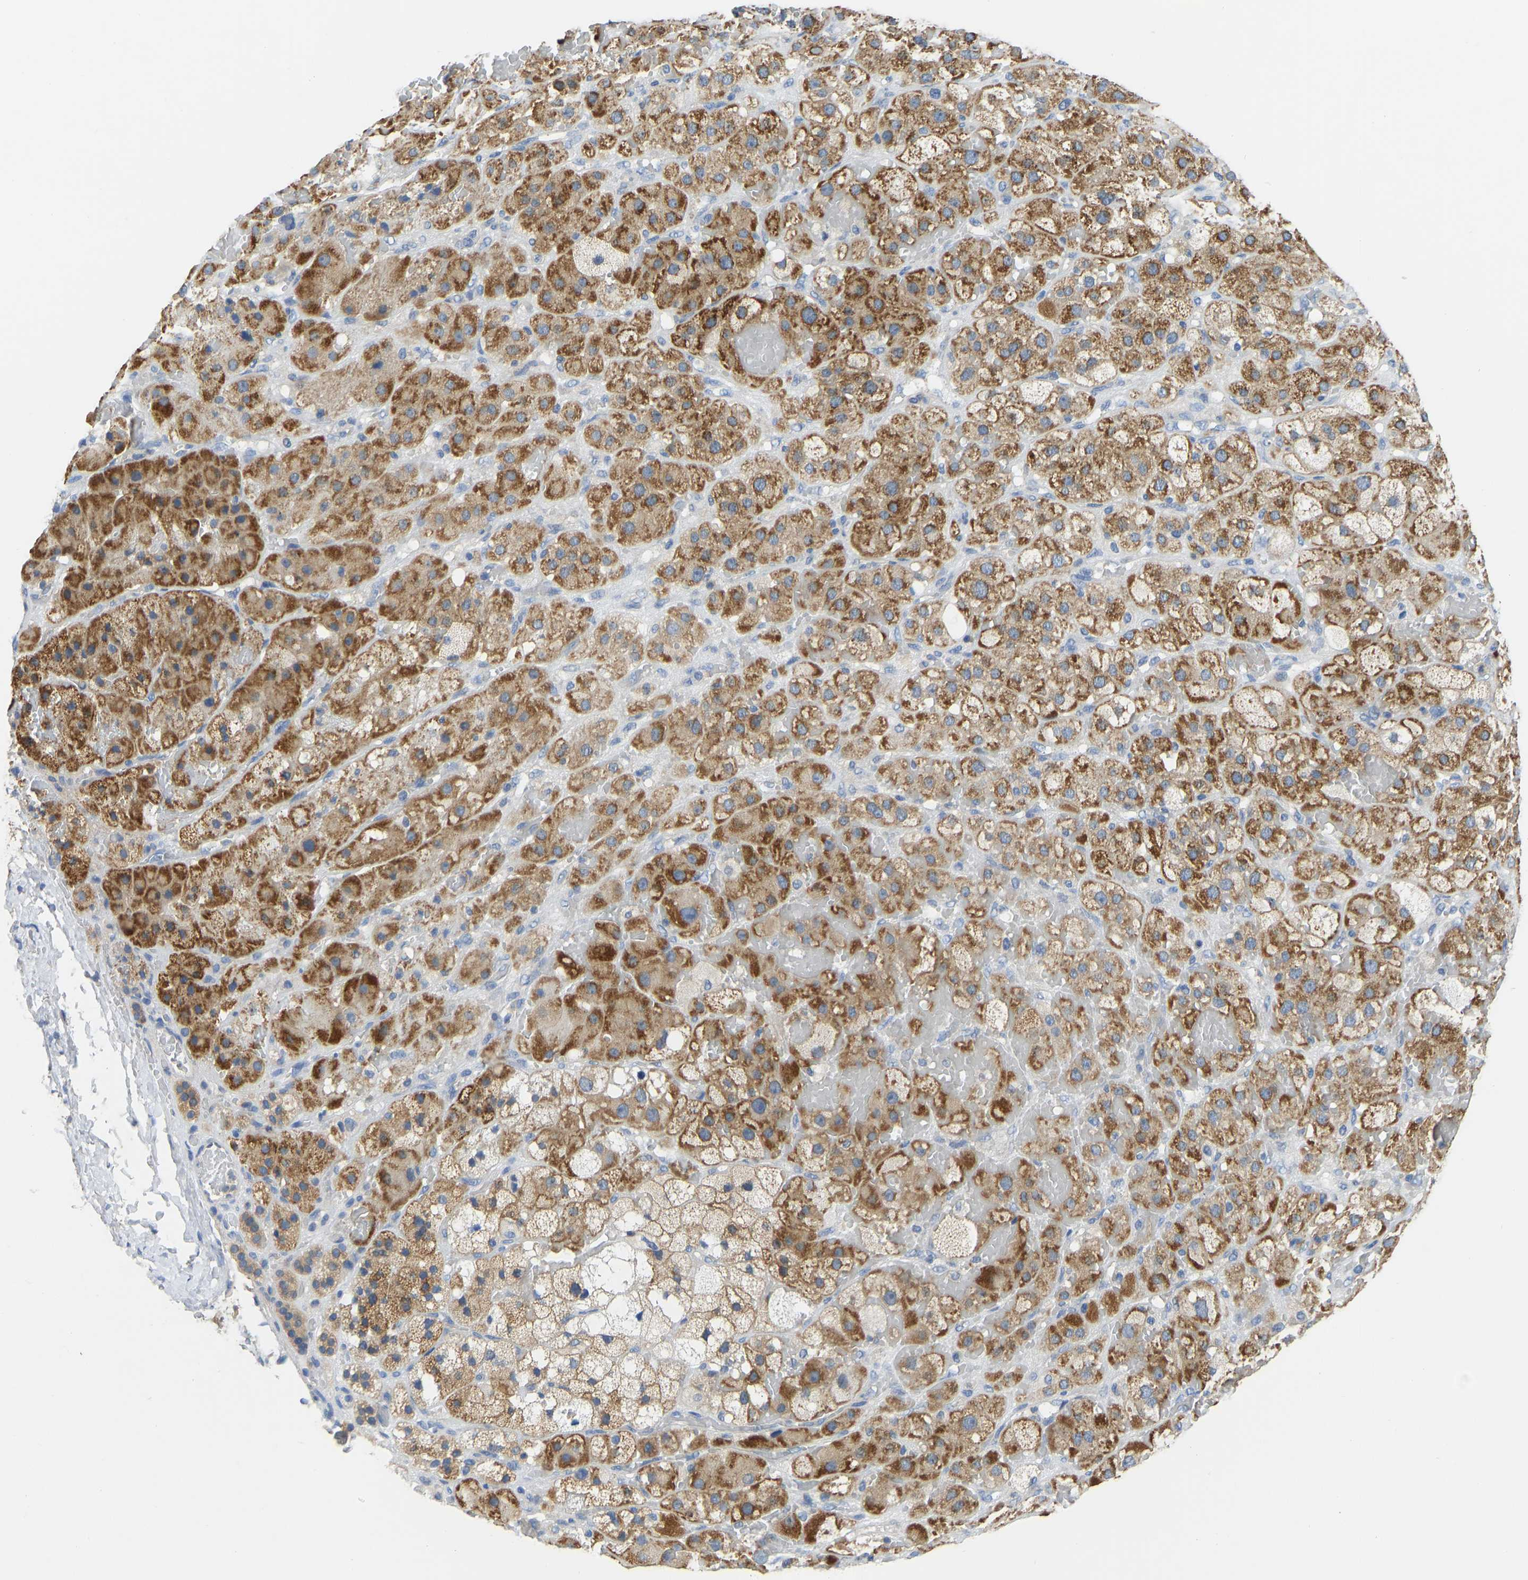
{"staining": {"intensity": "moderate", "quantity": ">75%", "location": "cytoplasmic/membranous"}, "tissue": "adrenal gland", "cell_type": "Glandular cells", "image_type": "normal", "snomed": [{"axis": "morphology", "description": "Normal tissue, NOS"}, {"axis": "topography", "description": "Adrenal gland"}], "caption": "IHC image of normal adrenal gland stained for a protein (brown), which demonstrates medium levels of moderate cytoplasmic/membranous staining in approximately >75% of glandular cells.", "gene": "PPP3CA", "patient": {"sex": "female", "age": 47}}